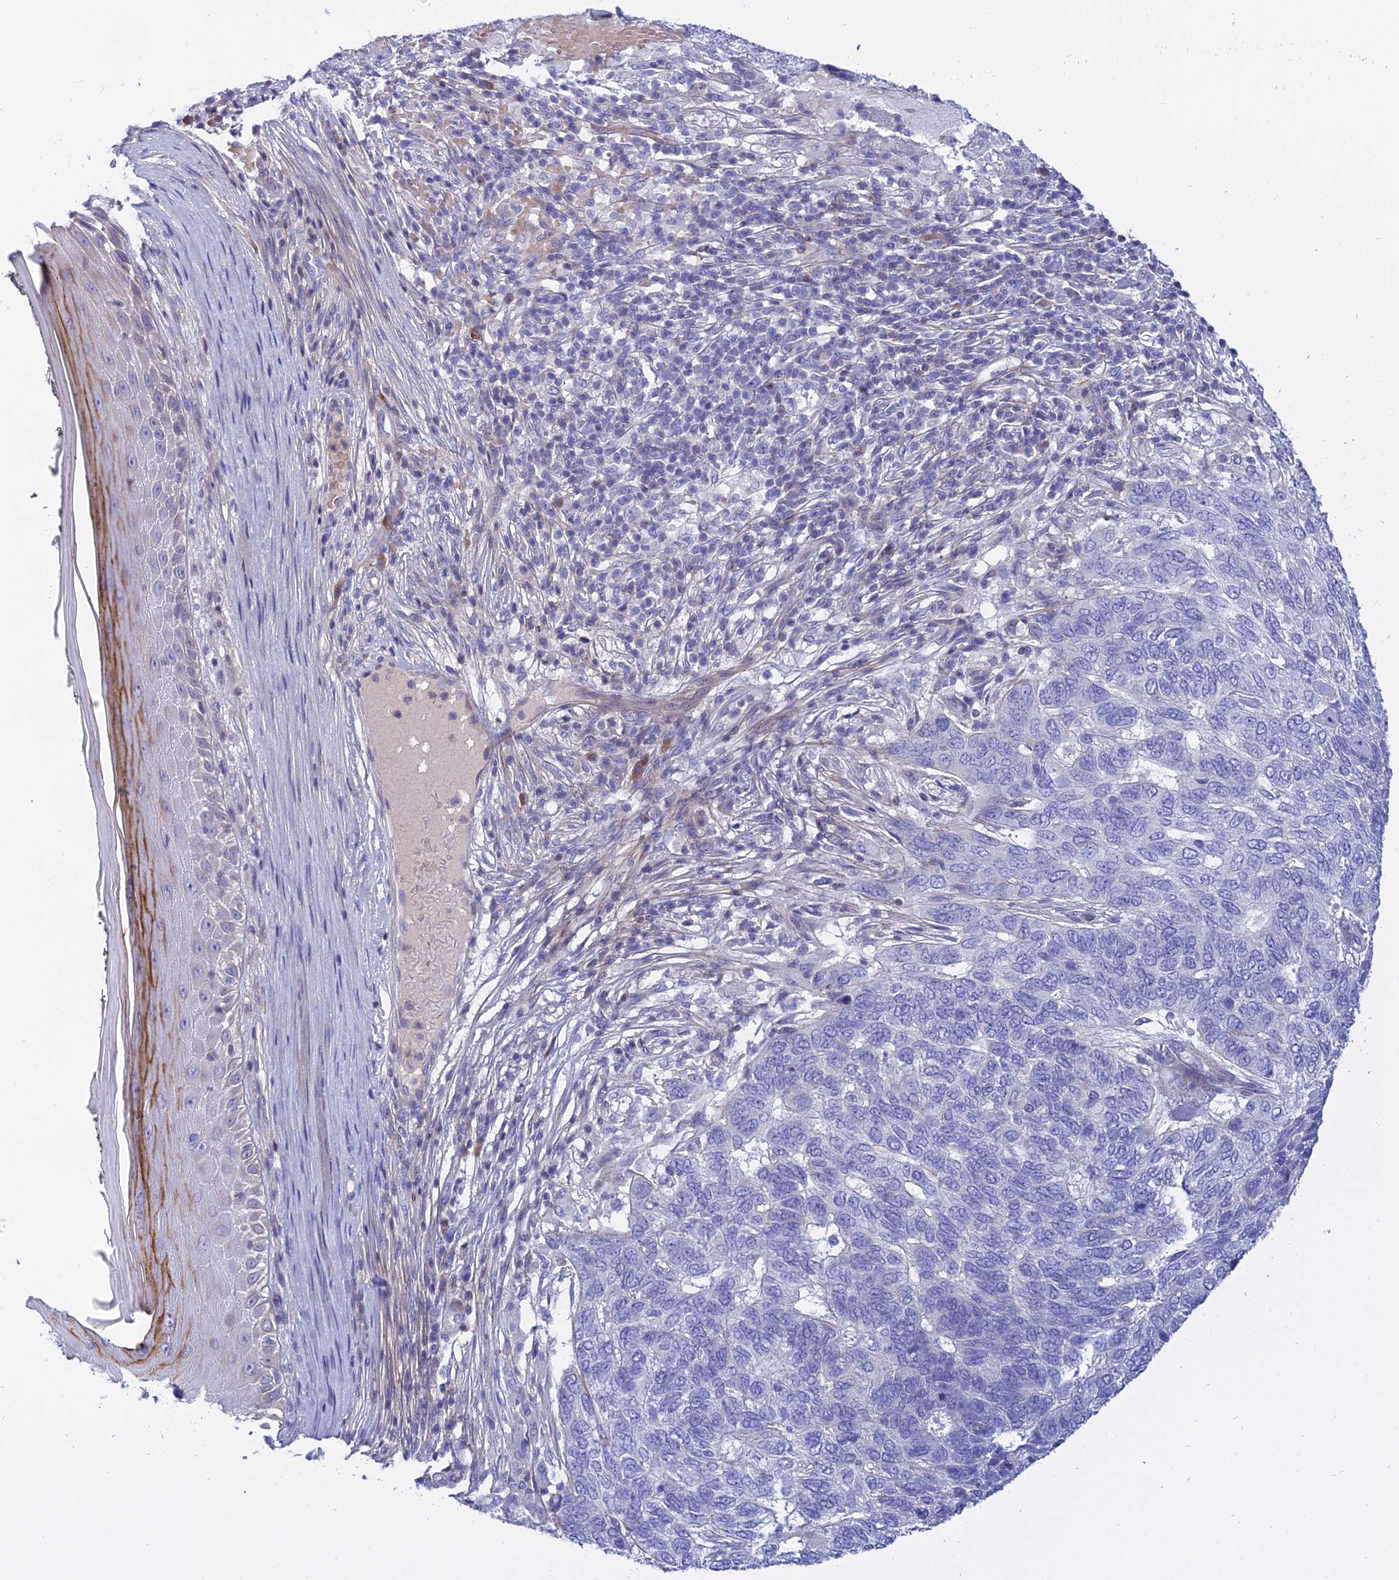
{"staining": {"intensity": "negative", "quantity": "none", "location": "none"}, "tissue": "skin cancer", "cell_type": "Tumor cells", "image_type": "cancer", "snomed": [{"axis": "morphology", "description": "Basal cell carcinoma"}, {"axis": "topography", "description": "Skin"}], "caption": "Protein analysis of skin basal cell carcinoma exhibits no significant staining in tumor cells. (IHC, brightfield microscopy, high magnification).", "gene": "MBD3L1", "patient": {"sex": "female", "age": 65}}